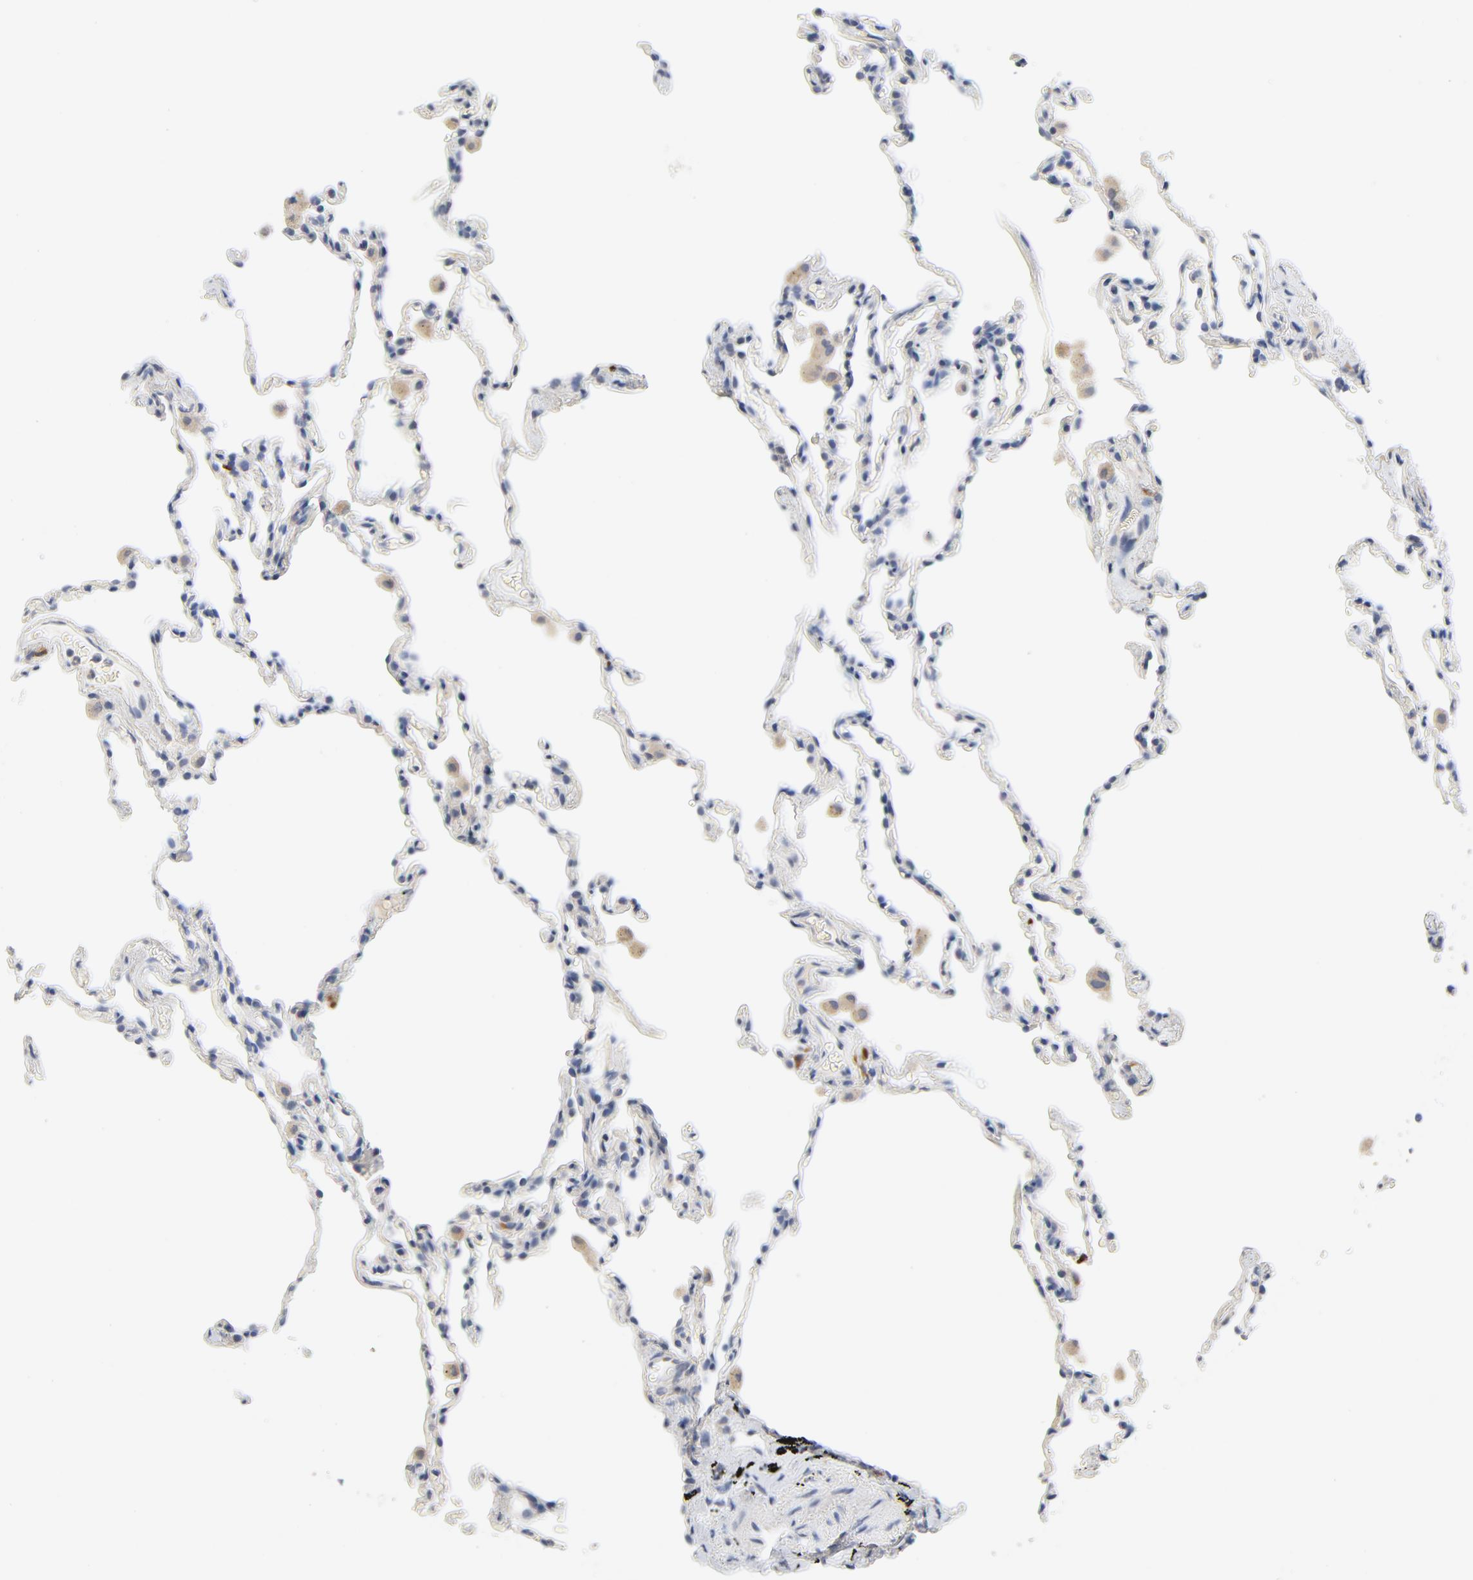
{"staining": {"intensity": "negative", "quantity": "none", "location": "none"}, "tissue": "lung", "cell_type": "Alveolar cells", "image_type": "normal", "snomed": [{"axis": "morphology", "description": "Normal tissue, NOS"}, {"axis": "morphology", "description": "Soft tissue tumor metastatic"}, {"axis": "topography", "description": "Lung"}], "caption": "The immunohistochemistry photomicrograph has no significant staining in alveolar cells of lung. (Stains: DAB (3,3'-diaminobenzidine) immunohistochemistry with hematoxylin counter stain, Microscopy: brightfield microscopy at high magnification).", "gene": "BIRC5", "patient": {"sex": "male", "age": 59}}